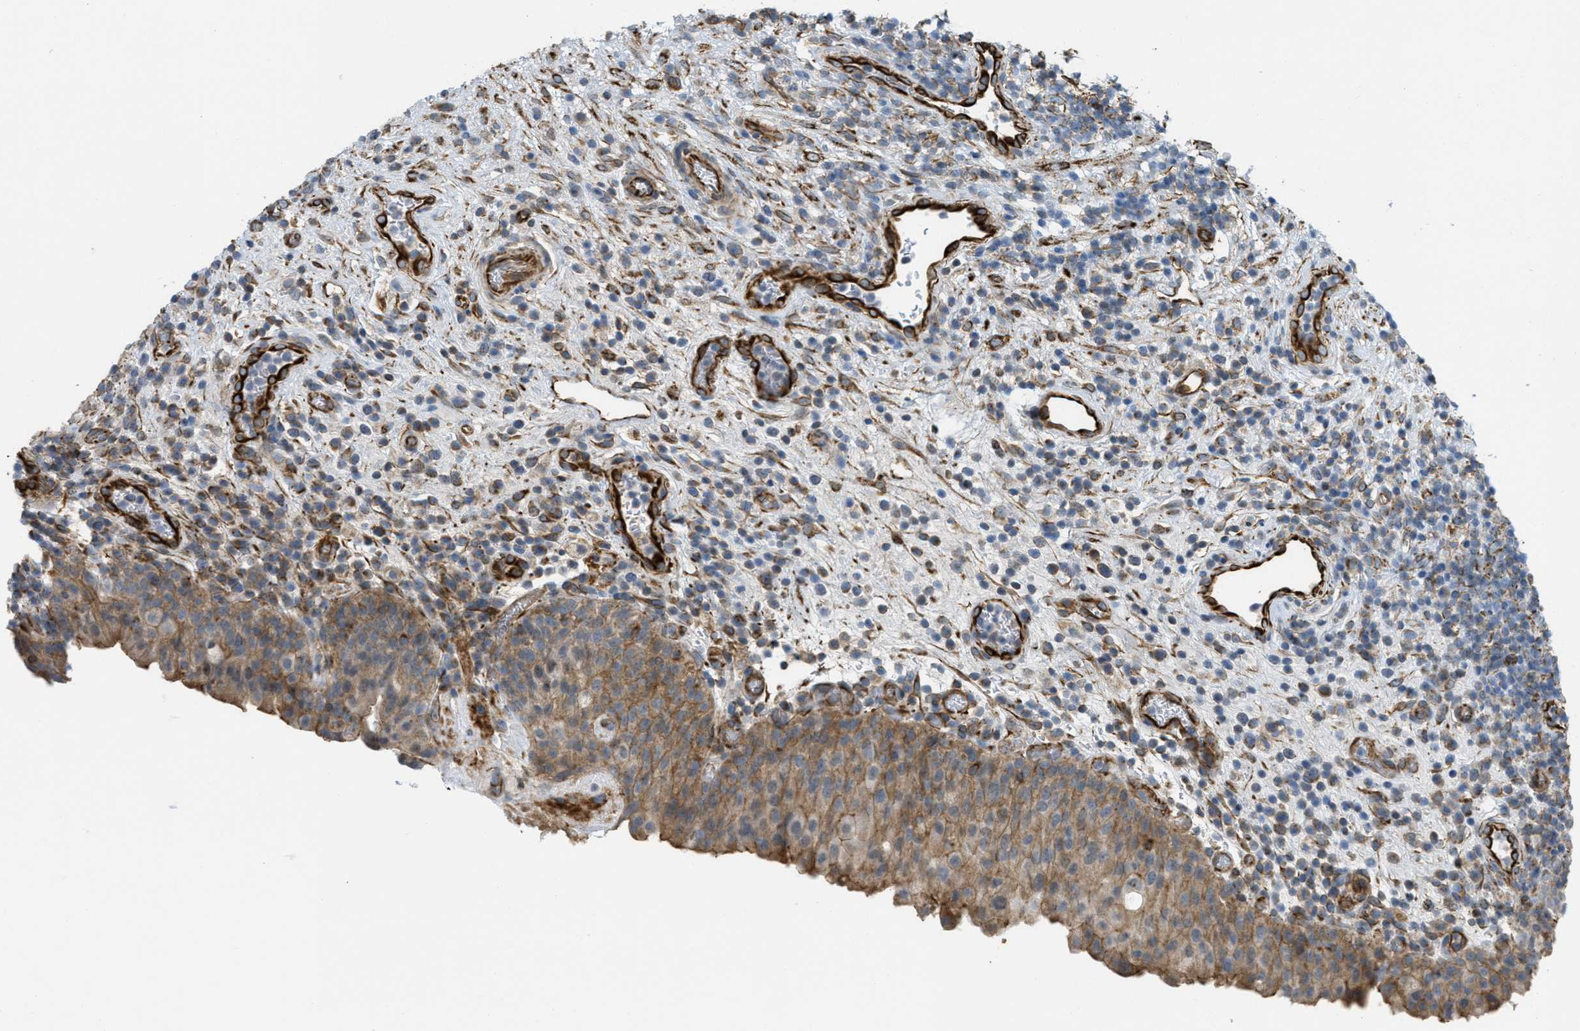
{"staining": {"intensity": "moderate", "quantity": ">75%", "location": "cytoplasmic/membranous"}, "tissue": "urothelial cancer", "cell_type": "Tumor cells", "image_type": "cancer", "snomed": [{"axis": "morphology", "description": "Urothelial carcinoma, Low grade"}, {"axis": "topography", "description": "Urinary bladder"}], "caption": "High-magnification brightfield microscopy of urothelial cancer stained with DAB (3,3'-diaminobenzidine) (brown) and counterstained with hematoxylin (blue). tumor cells exhibit moderate cytoplasmic/membranous expression is identified in about>75% of cells.", "gene": "BTN3A1", "patient": {"sex": "female", "age": 75}}